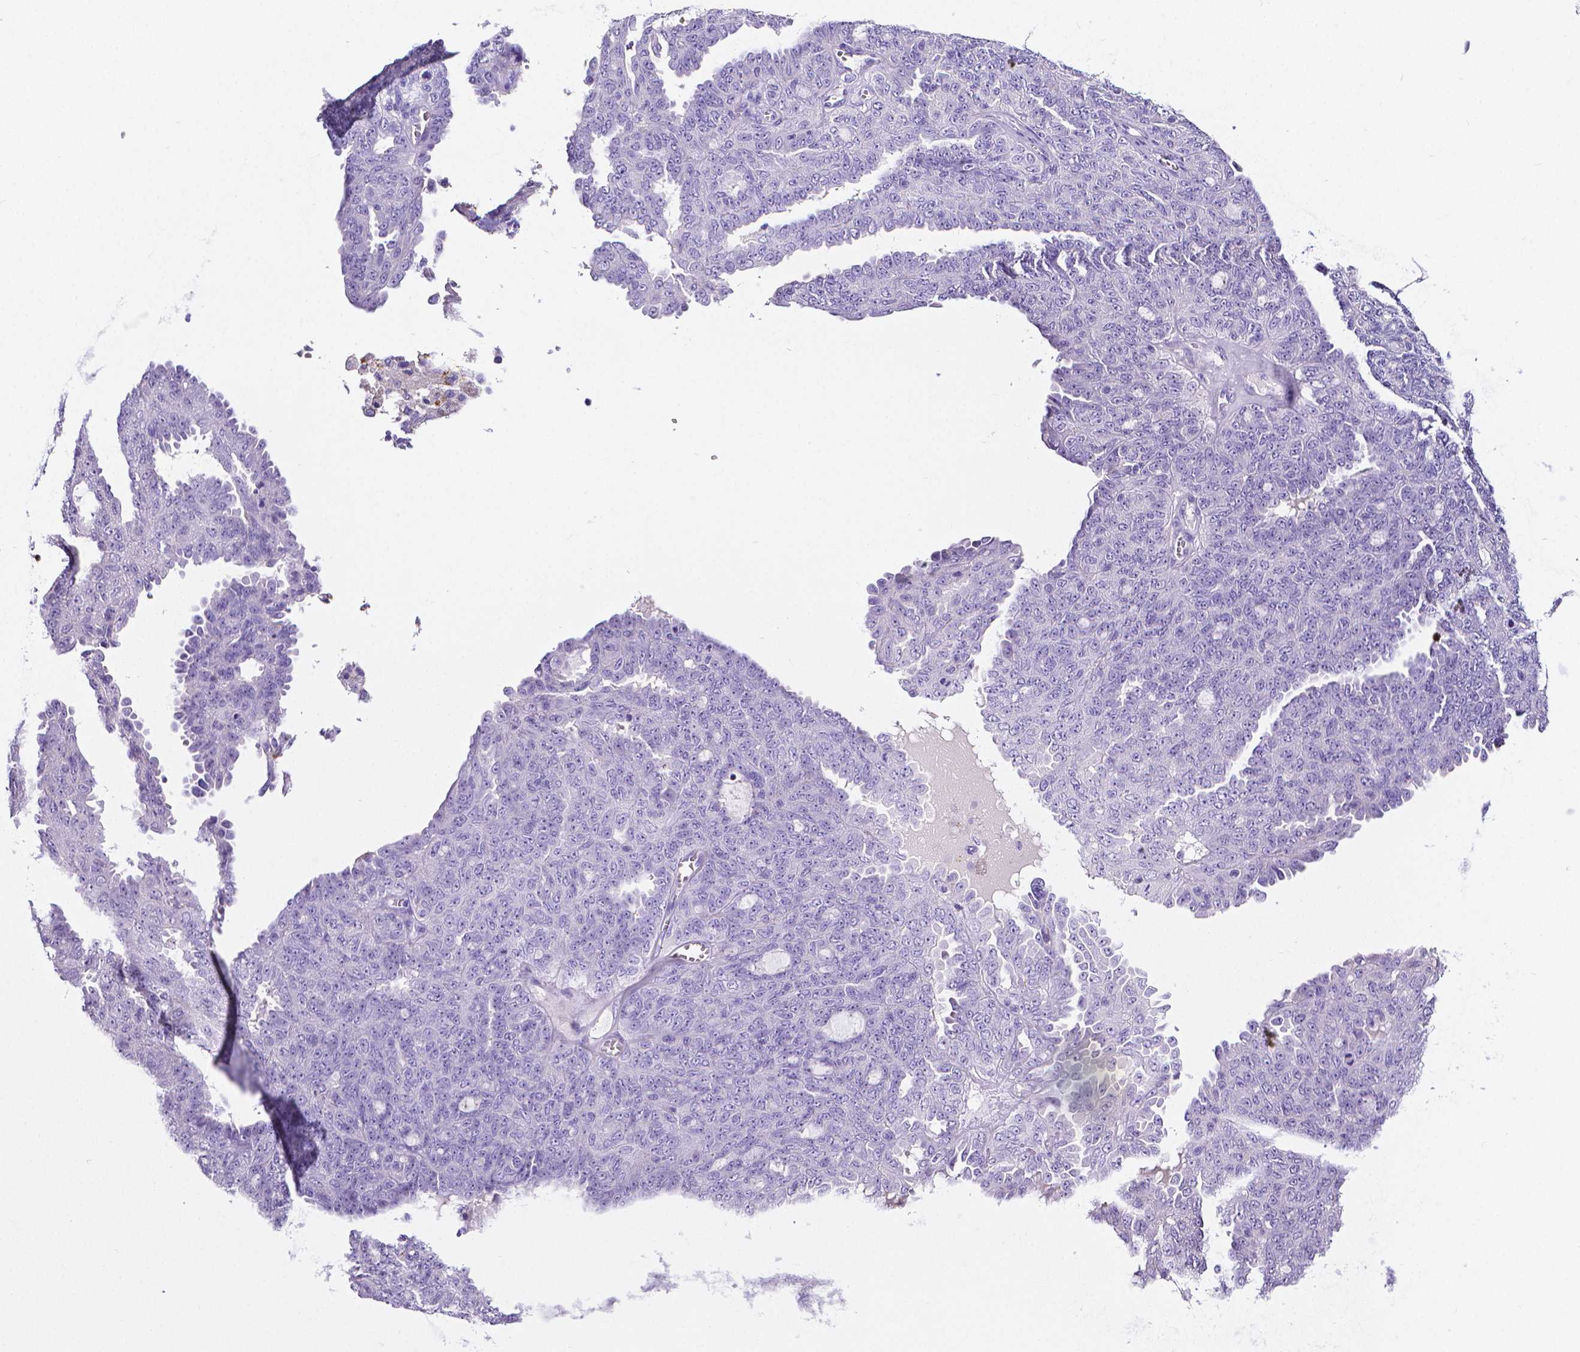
{"staining": {"intensity": "negative", "quantity": "none", "location": "none"}, "tissue": "ovarian cancer", "cell_type": "Tumor cells", "image_type": "cancer", "snomed": [{"axis": "morphology", "description": "Cystadenocarcinoma, serous, NOS"}, {"axis": "topography", "description": "Ovary"}], "caption": "Histopathology image shows no protein positivity in tumor cells of ovarian cancer tissue.", "gene": "MMP9", "patient": {"sex": "female", "age": 71}}